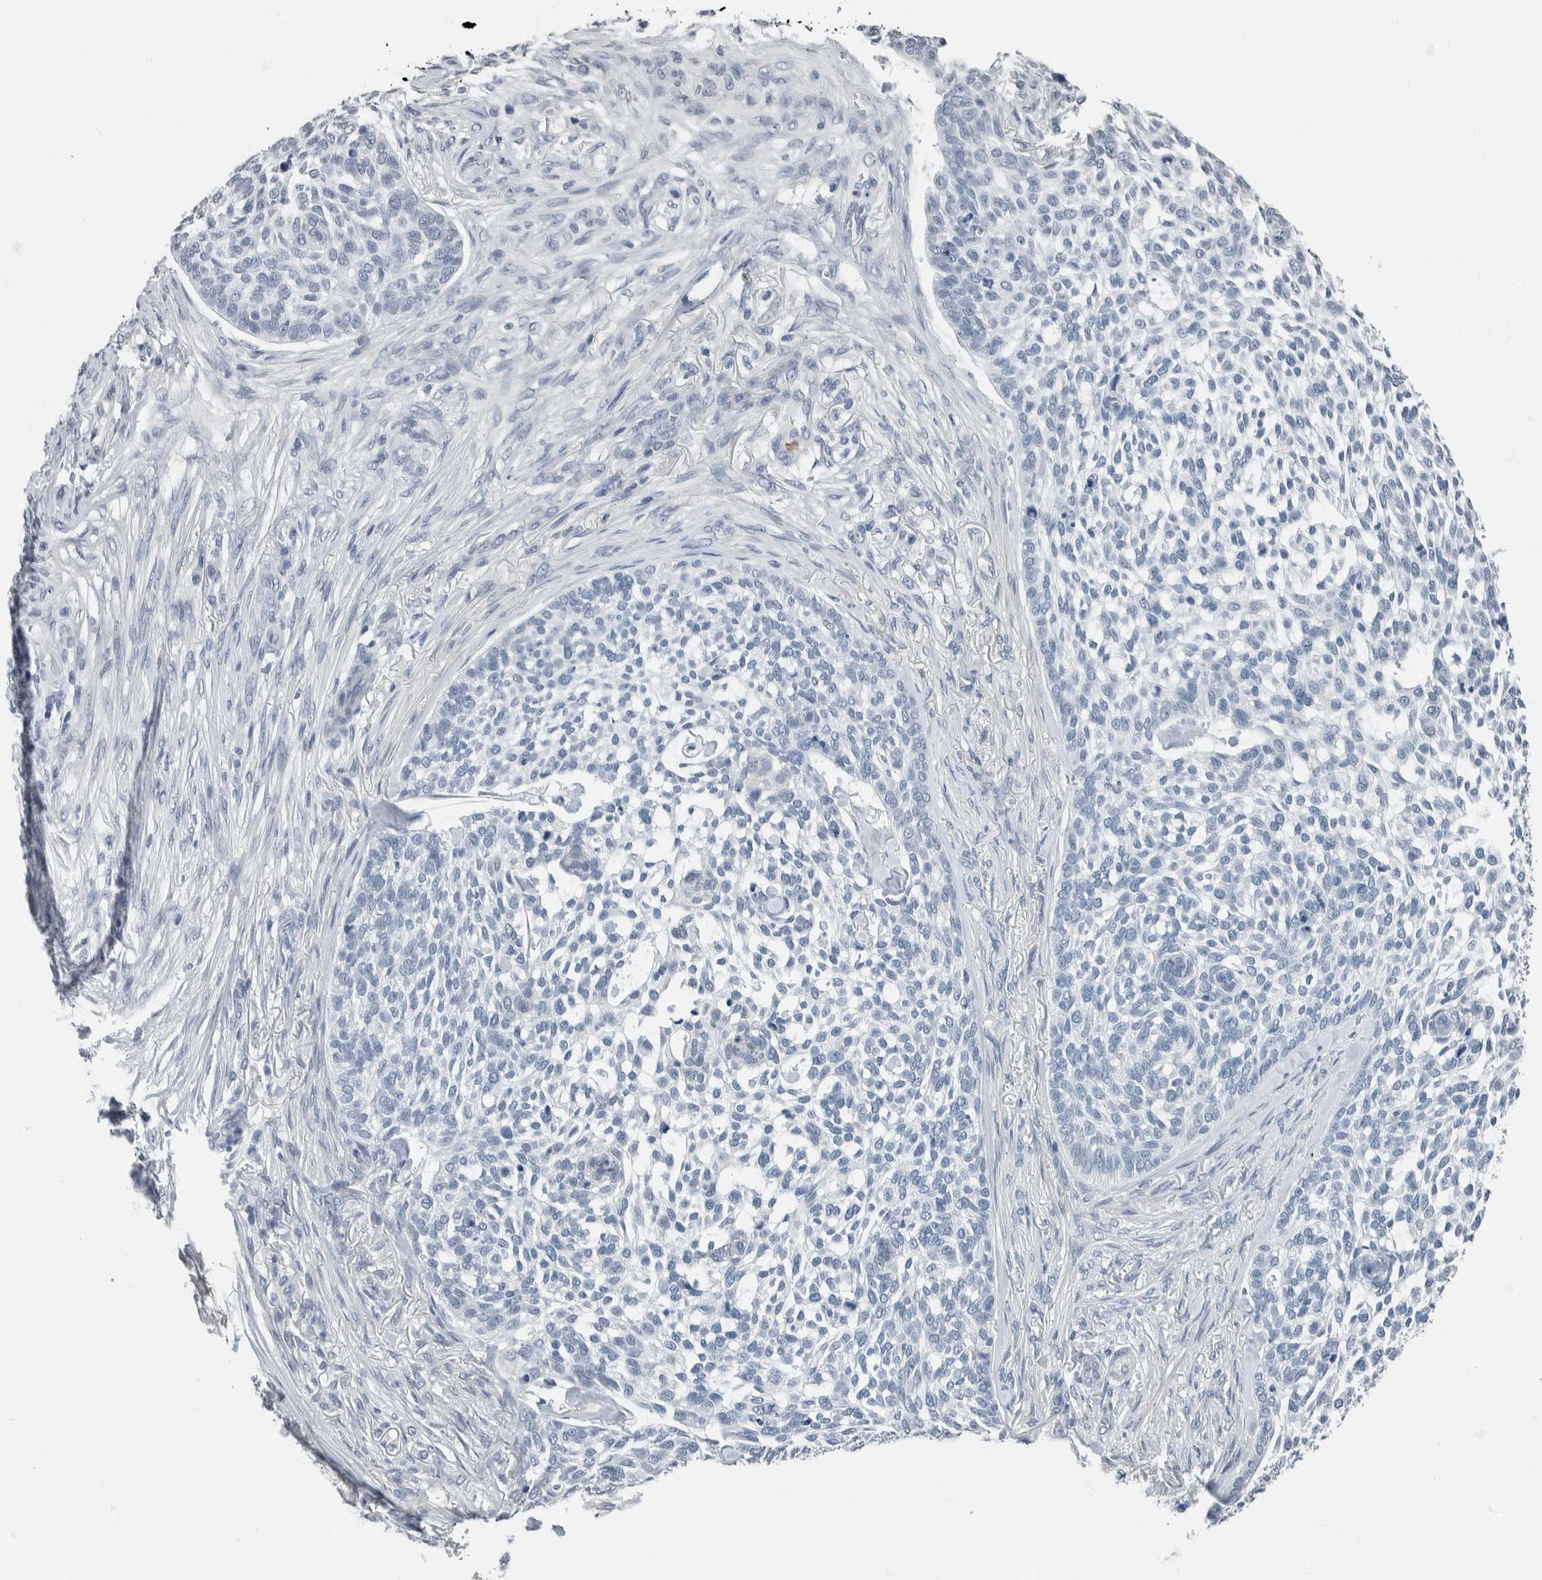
{"staining": {"intensity": "negative", "quantity": "none", "location": "none"}, "tissue": "skin cancer", "cell_type": "Tumor cells", "image_type": "cancer", "snomed": [{"axis": "morphology", "description": "Basal cell carcinoma"}, {"axis": "topography", "description": "Skin"}], "caption": "Immunohistochemistry (IHC) of human basal cell carcinoma (skin) exhibits no expression in tumor cells.", "gene": "NEFM", "patient": {"sex": "female", "age": 64}}